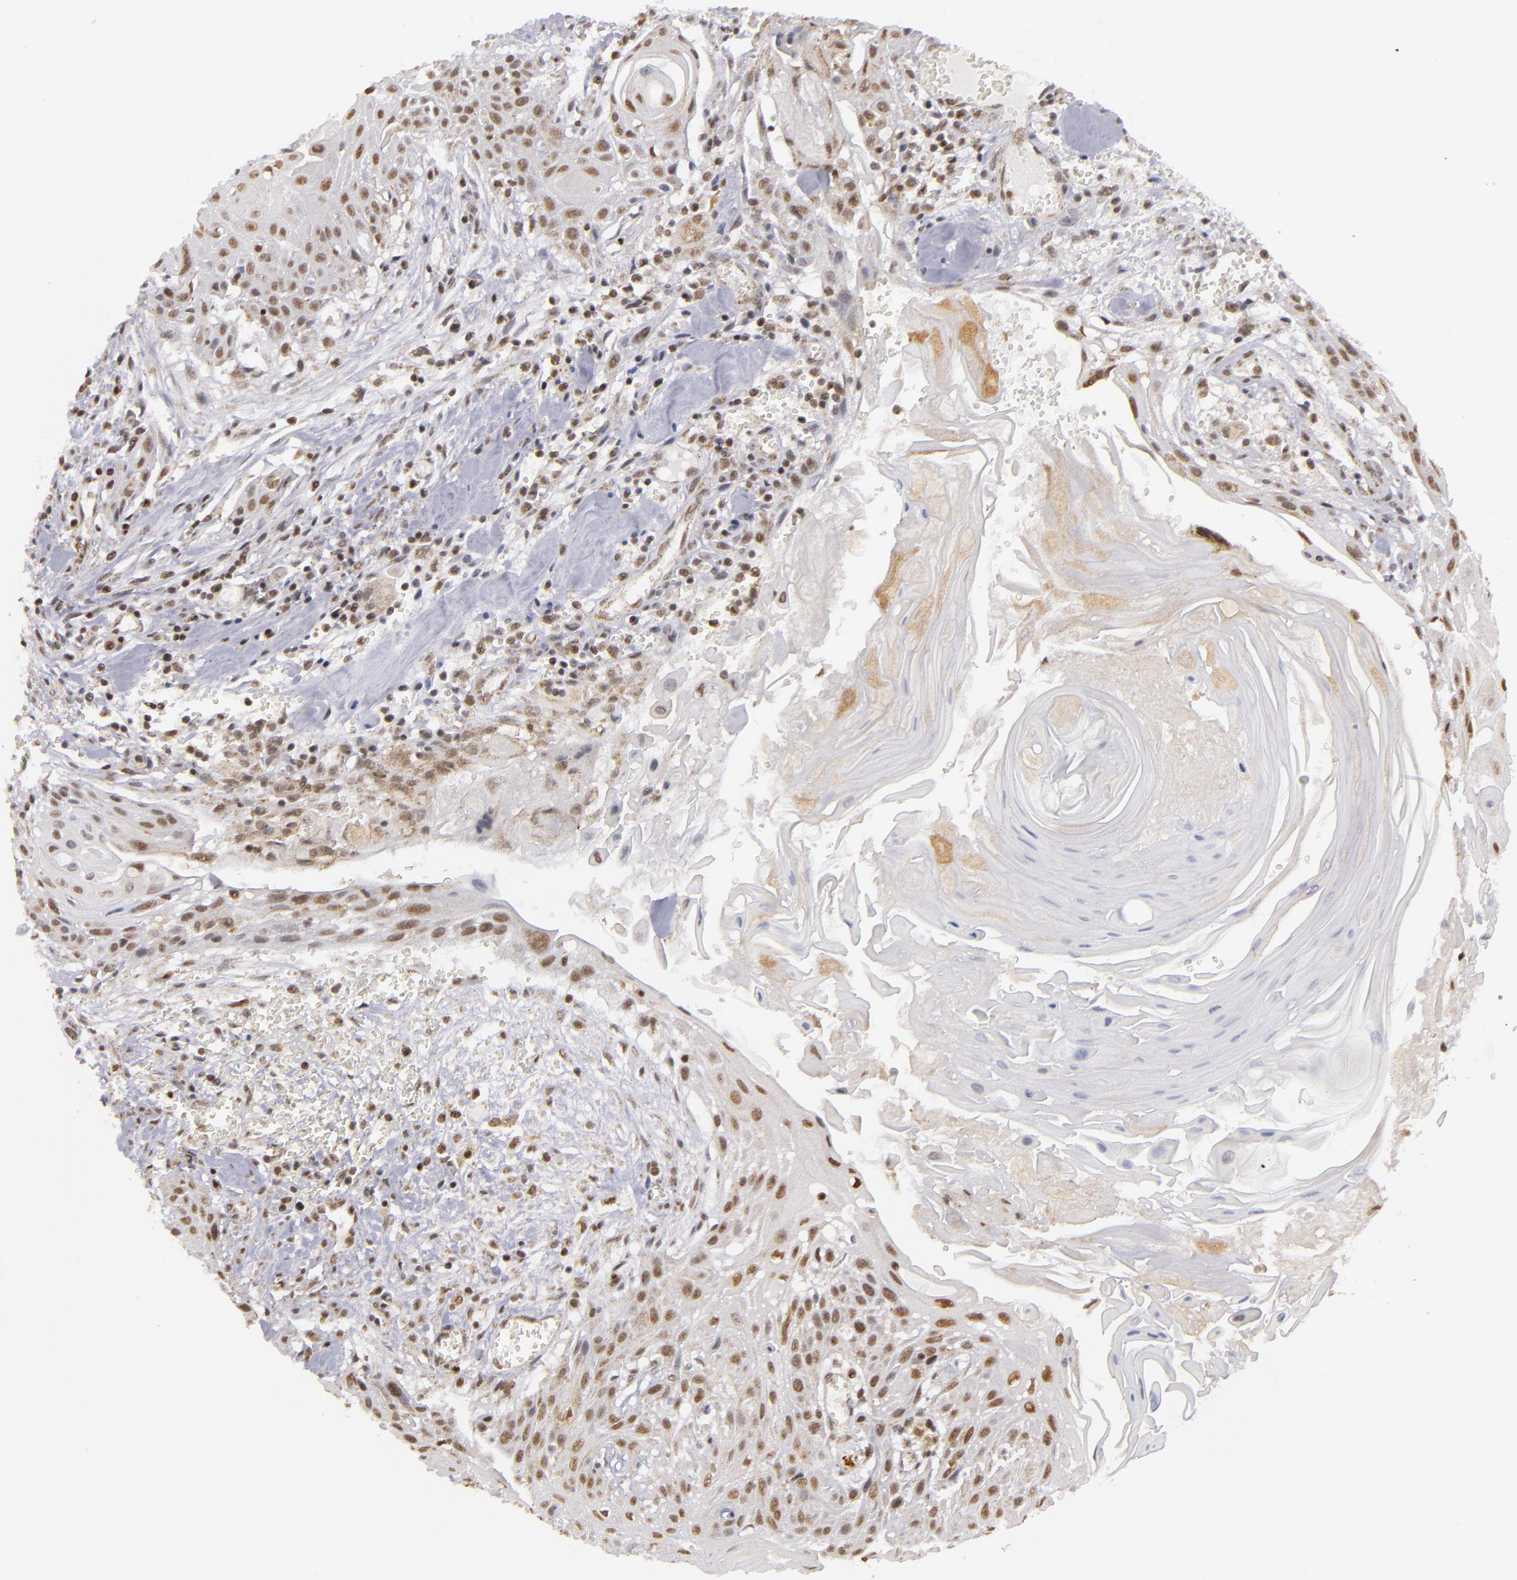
{"staining": {"intensity": "moderate", "quantity": ">75%", "location": "nuclear"}, "tissue": "head and neck cancer", "cell_type": "Tumor cells", "image_type": "cancer", "snomed": [{"axis": "morphology", "description": "Squamous cell carcinoma, NOS"}, {"axis": "morphology", "description": "Squamous cell carcinoma, metastatic, NOS"}, {"axis": "topography", "description": "Lymph node"}, {"axis": "topography", "description": "Salivary gland"}, {"axis": "topography", "description": "Head-Neck"}], "caption": "The image demonstrates staining of head and neck cancer, revealing moderate nuclear protein expression (brown color) within tumor cells.", "gene": "MXD1", "patient": {"sex": "female", "age": 74}}